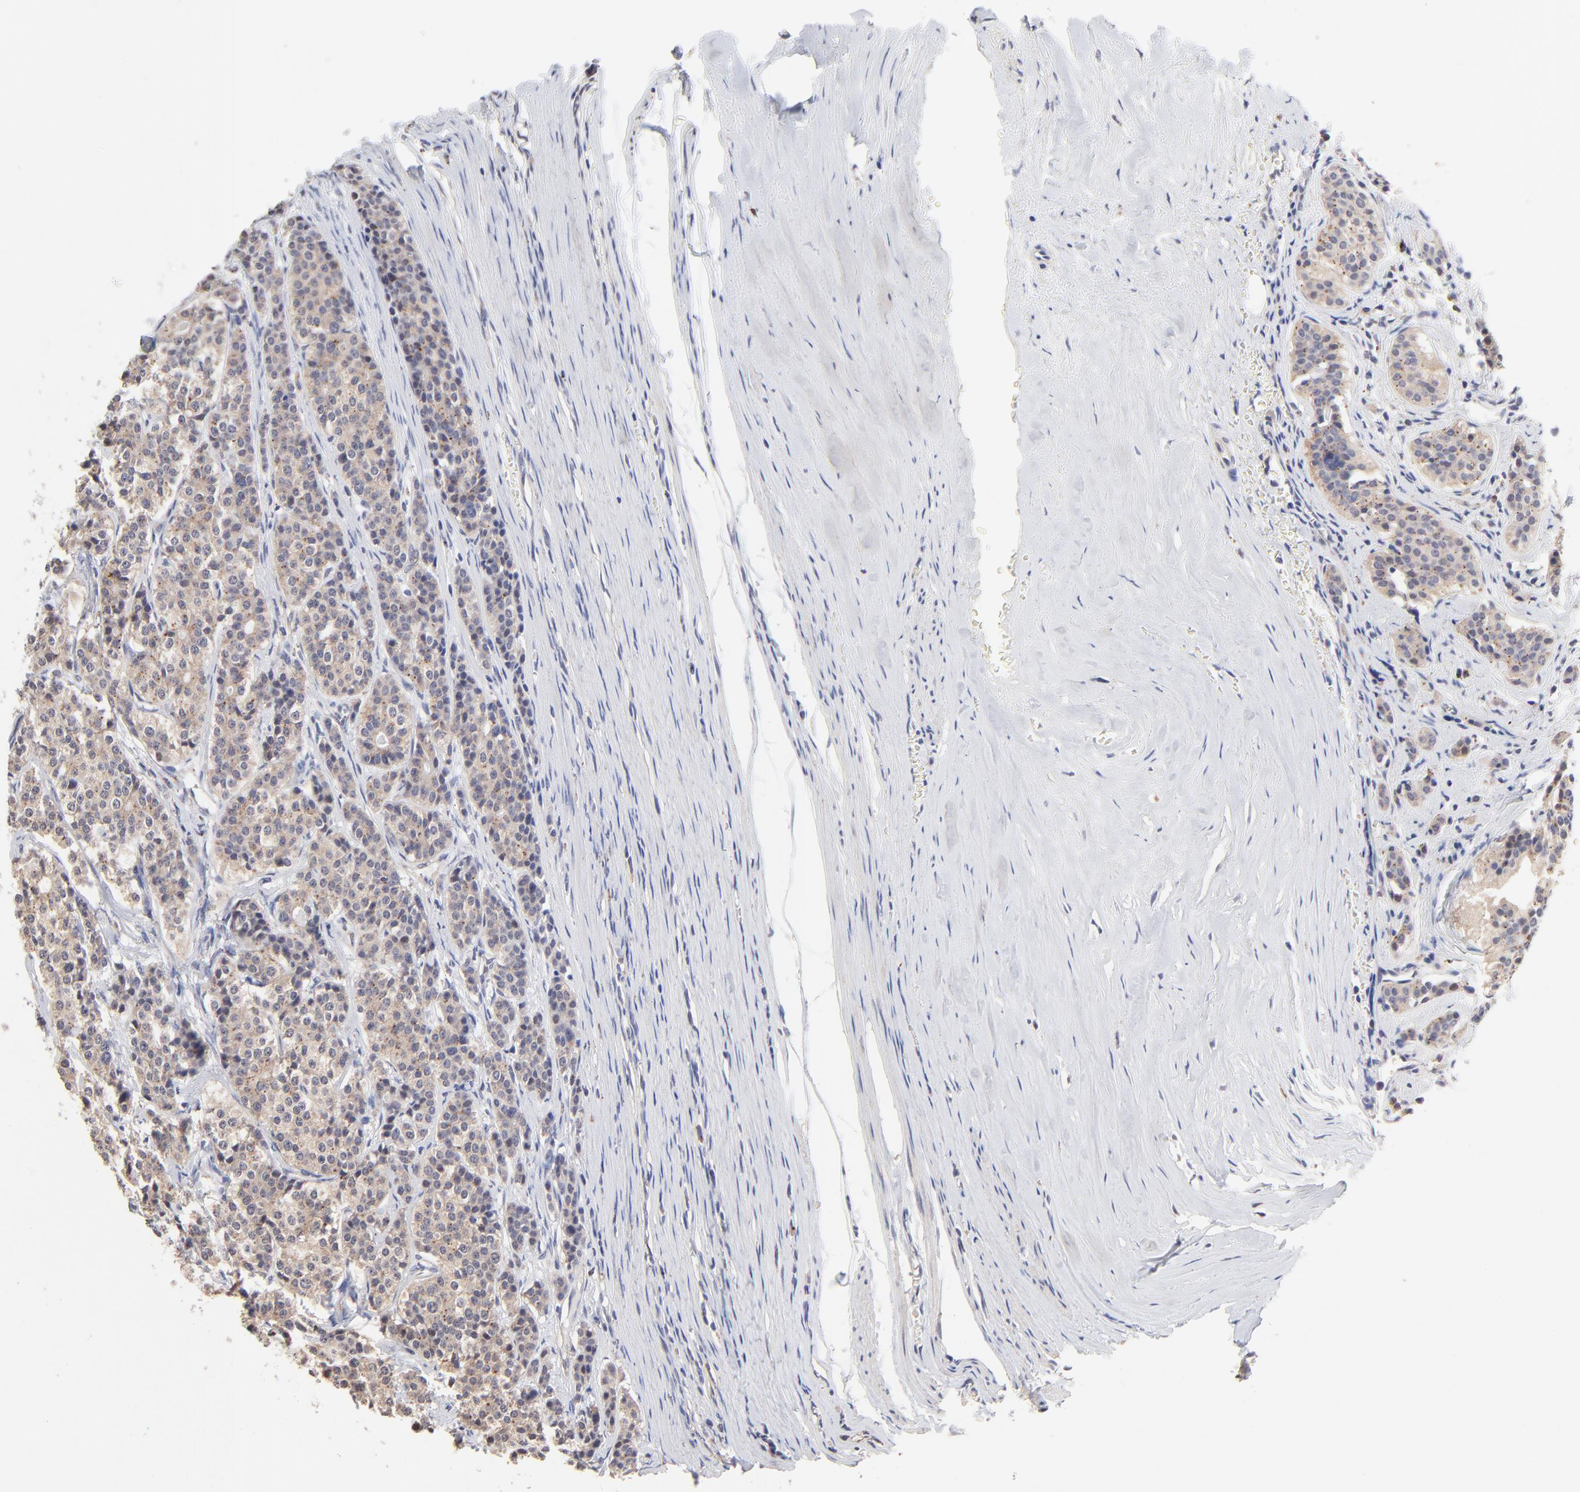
{"staining": {"intensity": "moderate", "quantity": ">75%", "location": "cytoplasmic/membranous"}, "tissue": "carcinoid", "cell_type": "Tumor cells", "image_type": "cancer", "snomed": [{"axis": "morphology", "description": "Carcinoid, malignant, NOS"}, {"axis": "topography", "description": "Small intestine"}], "caption": "Immunohistochemistry (IHC) of malignant carcinoid demonstrates medium levels of moderate cytoplasmic/membranous expression in about >75% of tumor cells.", "gene": "PDE4B", "patient": {"sex": "male", "age": 63}}